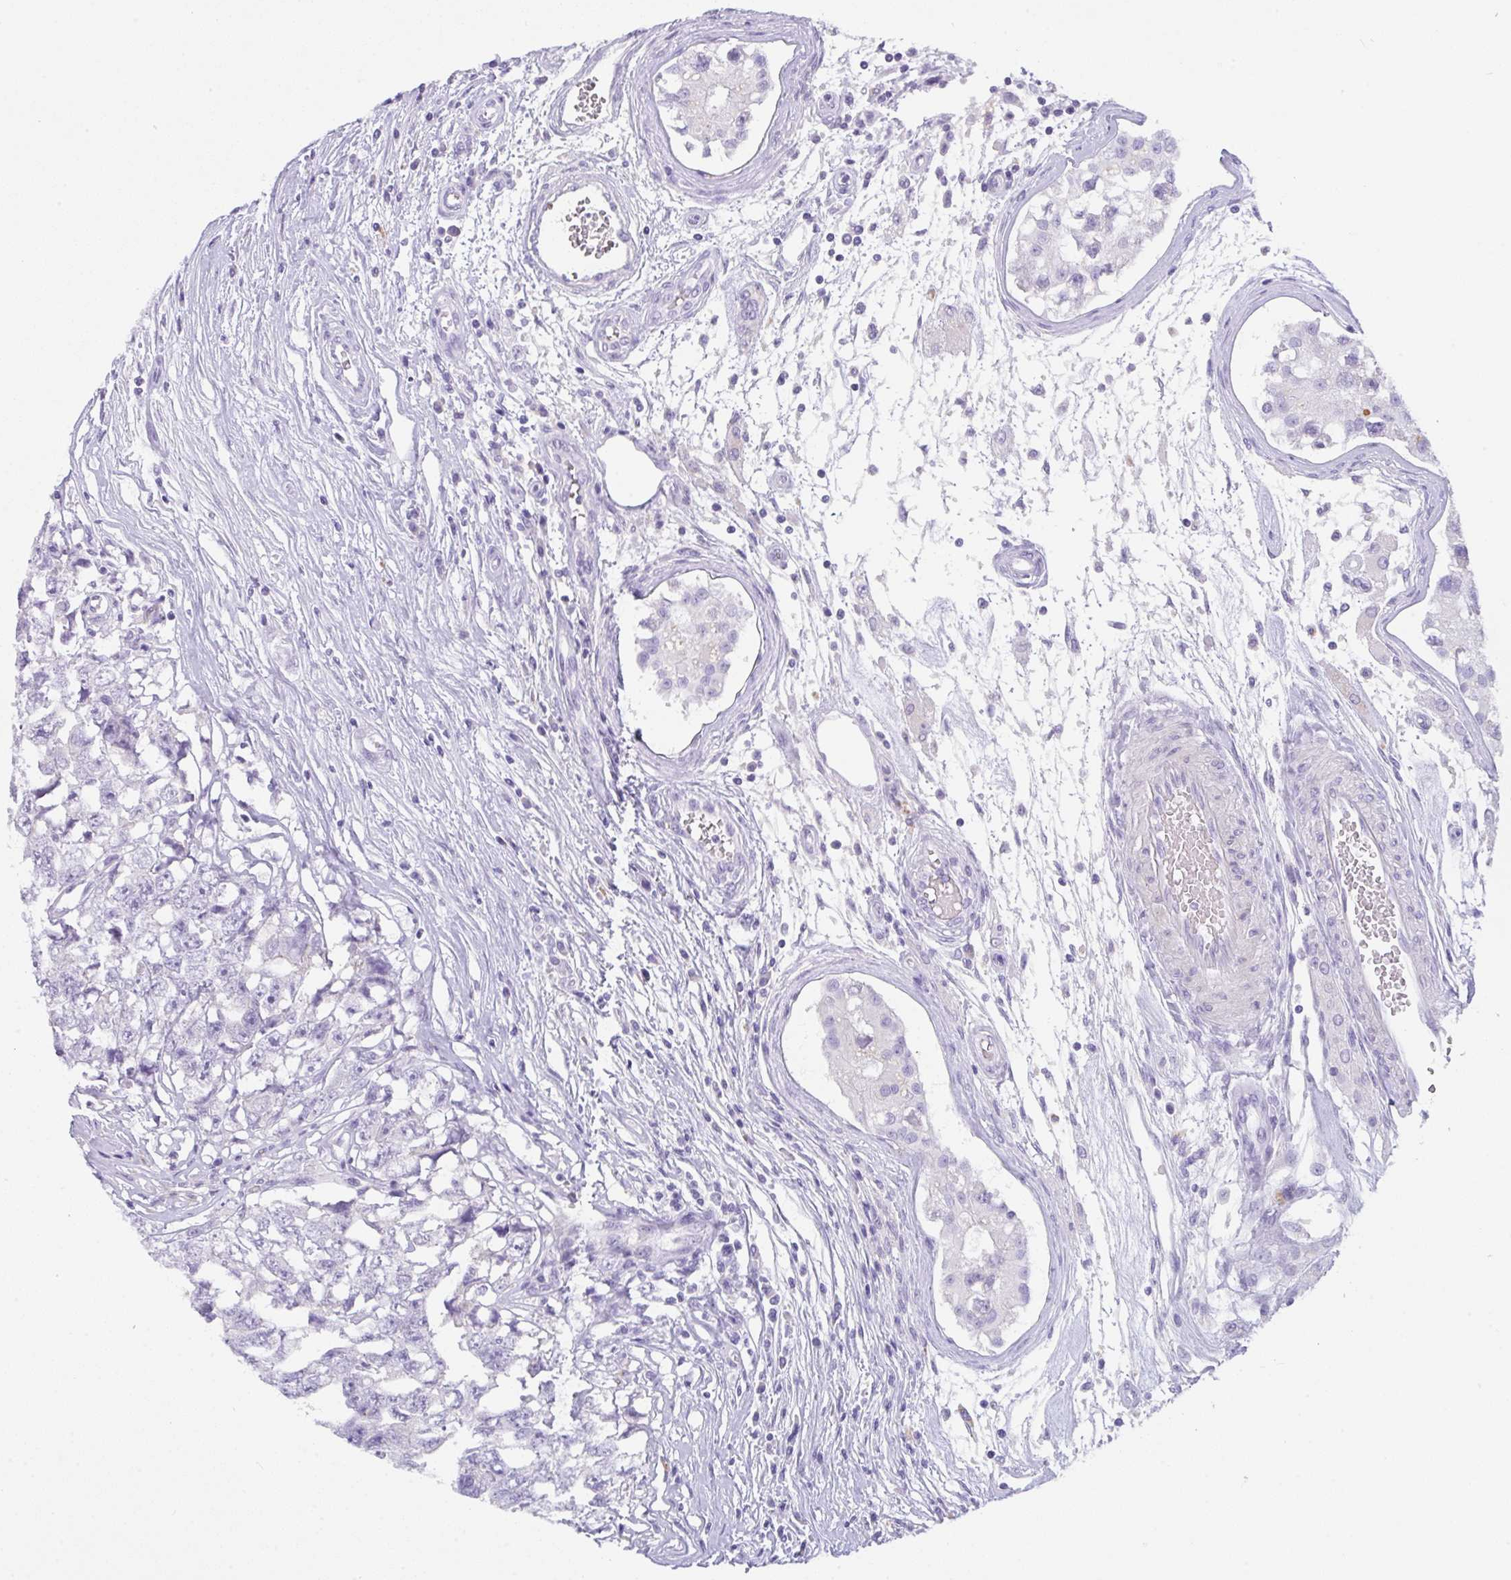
{"staining": {"intensity": "negative", "quantity": "none", "location": "none"}, "tissue": "testis cancer", "cell_type": "Tumor cells", "image_type": "cancer", "snomed": [{"axis": "morphology", "description": "Carcinoma, Embryonal, NOS"}, {"axis": "topography", "description": "Testis"}], "caption": "Immunohistochemical staining of human embryonal carcinoma (testis) displays no significant expression in tumor cells.", "gene": "TRAF4", "patient": {"sex": "male", "age": 22}}